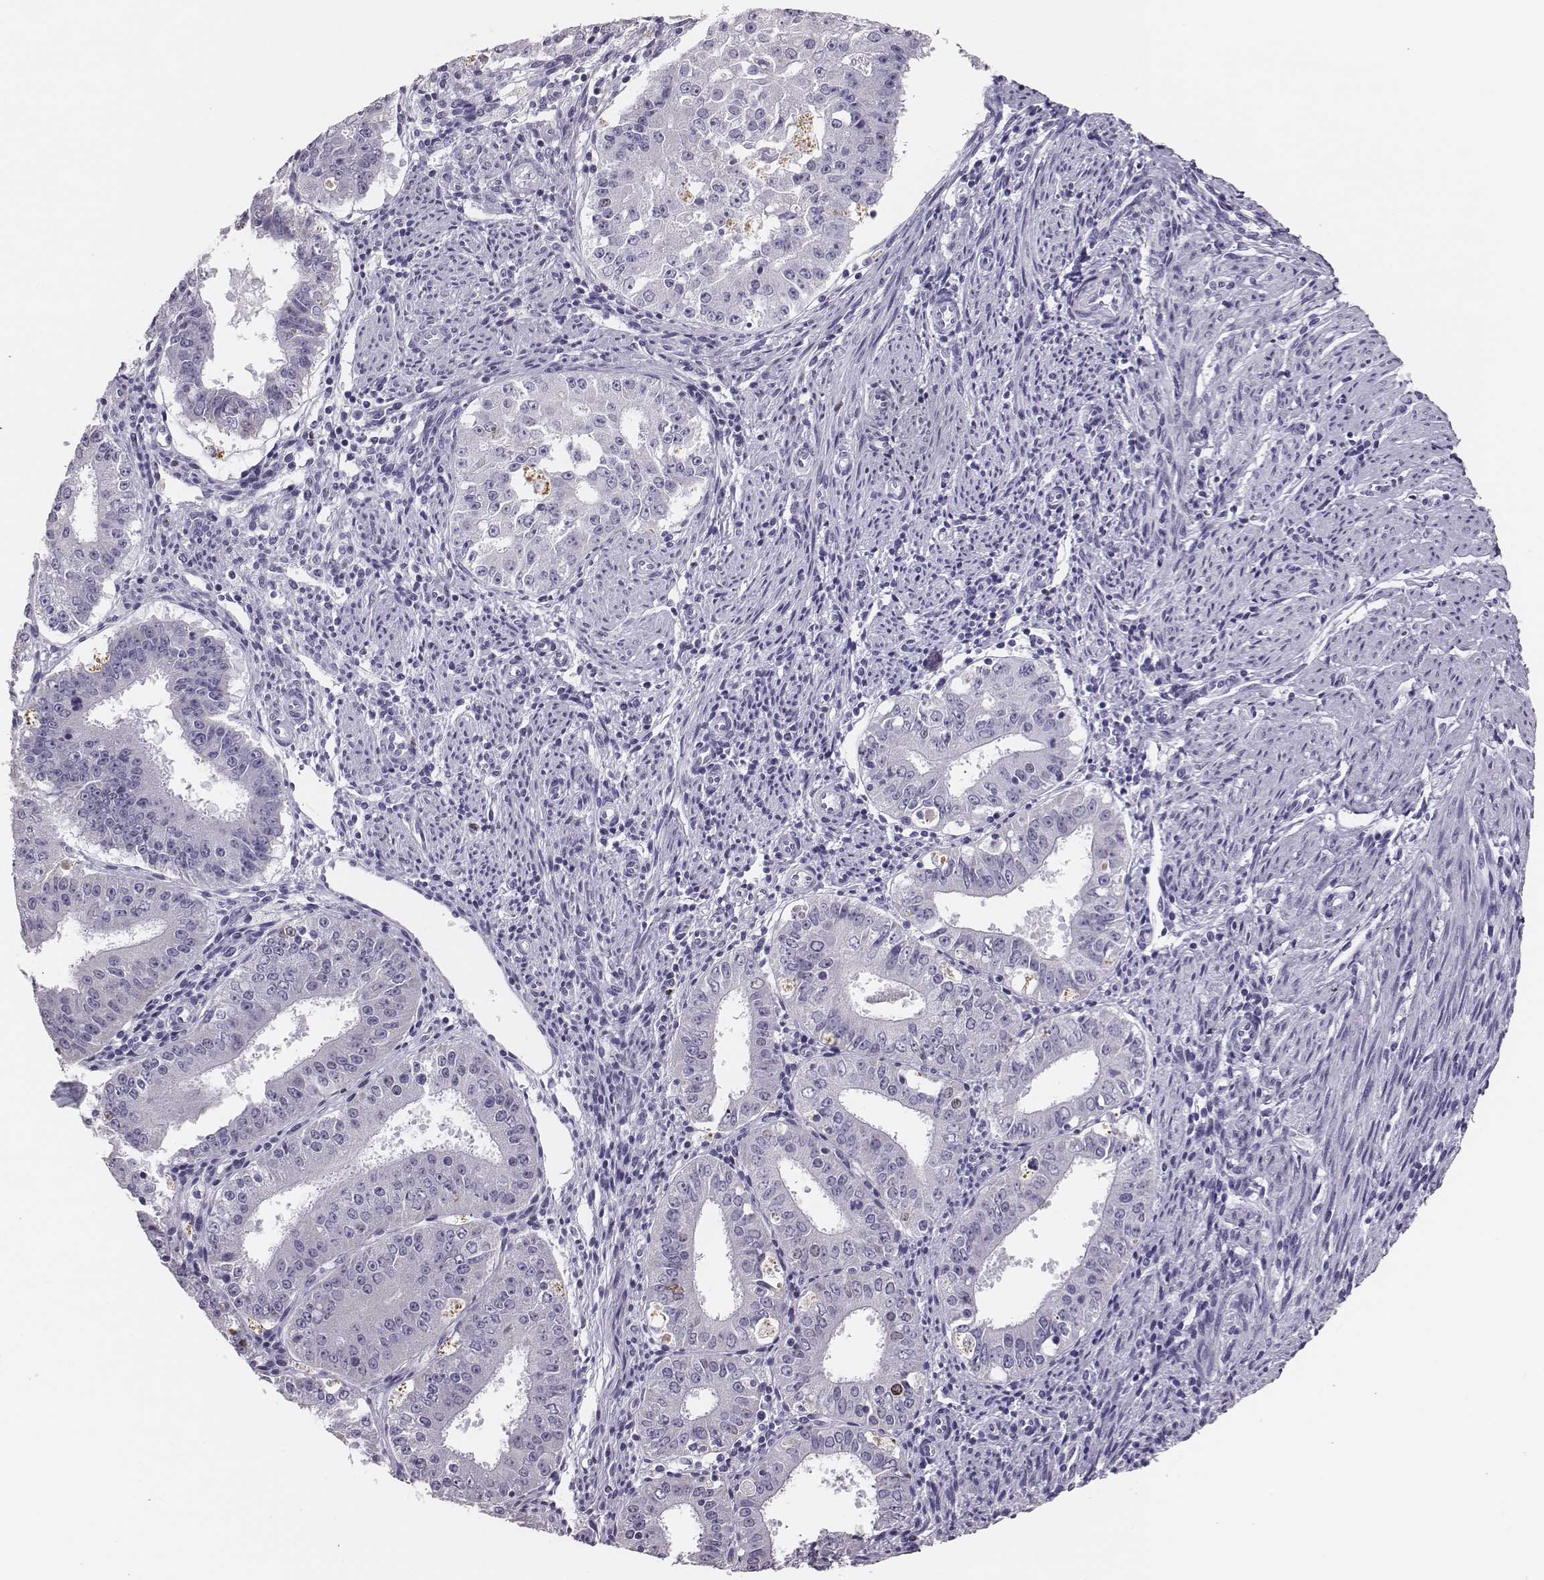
{"staining": {"intensity": "negative", "quantity": "none", "location": "none"}, "tissue": "ovarian cancer", "cell_type": "Tumor cells", "image_type": "cancer", "snomed": [{"axis": "morphology", "description": "Carcinoma, endometroid"}, {"axis": "topography", "description": "Ovary"}], "caption": "Micrograph shows no significant protein positivity in tumor cells of ovarian cancer. (DAB (3,3'-diaminobenzidine) immunohistochemistry (IHC) visualized using brightfield microscopy, high magnification).", "gene": "H1-6", "patient": {"sex": "female", "age": 42}}